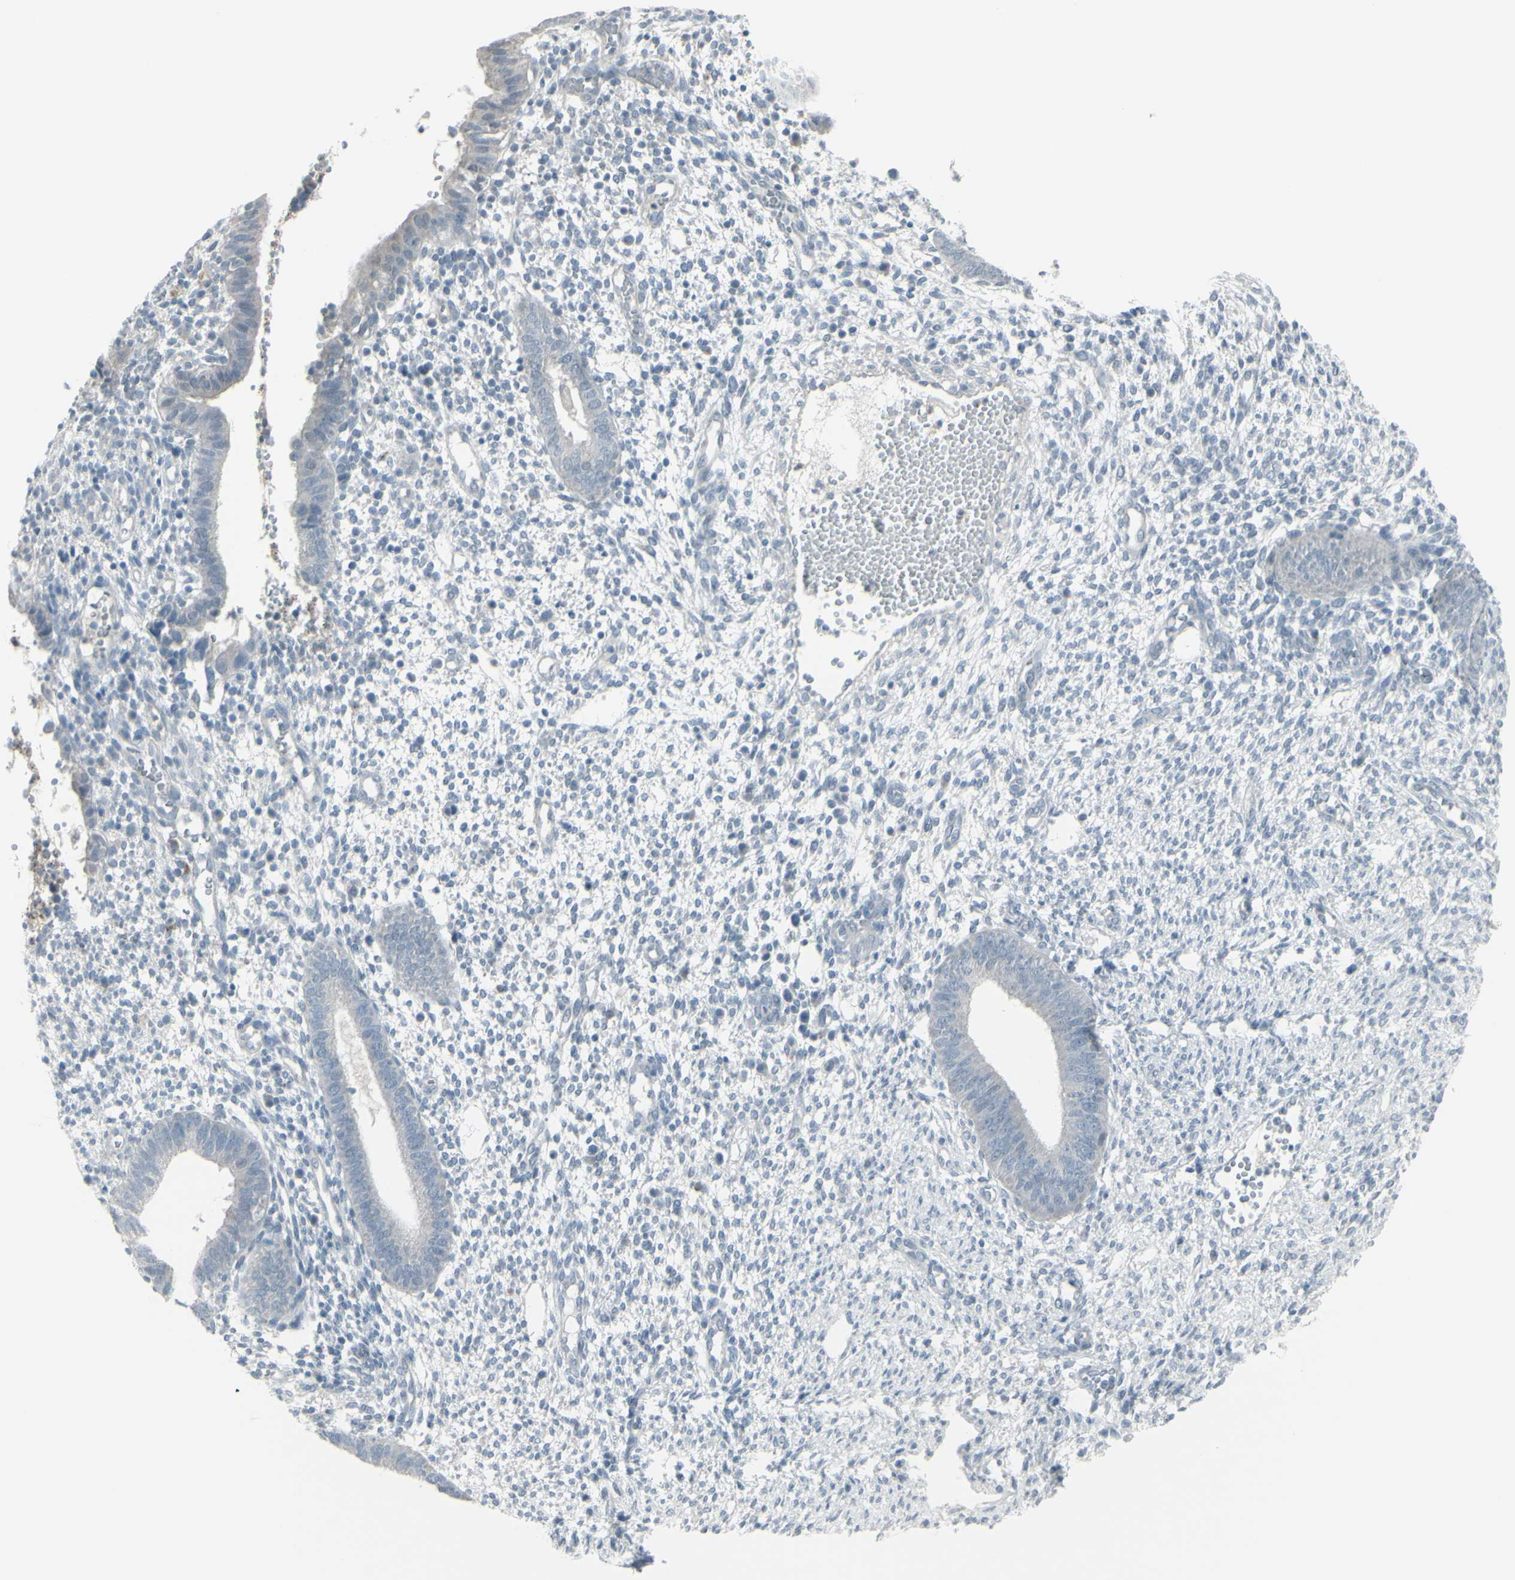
{"staining": {"intensity": "negative", "quantity": "none", "location": "none"}, "tissue": "endometrium", "cell_type": "Cells in endometrial stroma", "image_type": "normal", "snomed": [{"axis": "morphology", "description": "Normal tissue, NOS"}, {"axis": "topography", "description": "Endometrium"}], "caption": "This micrograph is of benign endometrium stained with immunohistochemistry to label a protein in brown with the nuclei are counter-stained blue. There is no positivity in cells in endometrial stroma. Nuclei are stained in blue.", "gene": "RAB3A", "patient": {"sex": "female", "age": 35}}